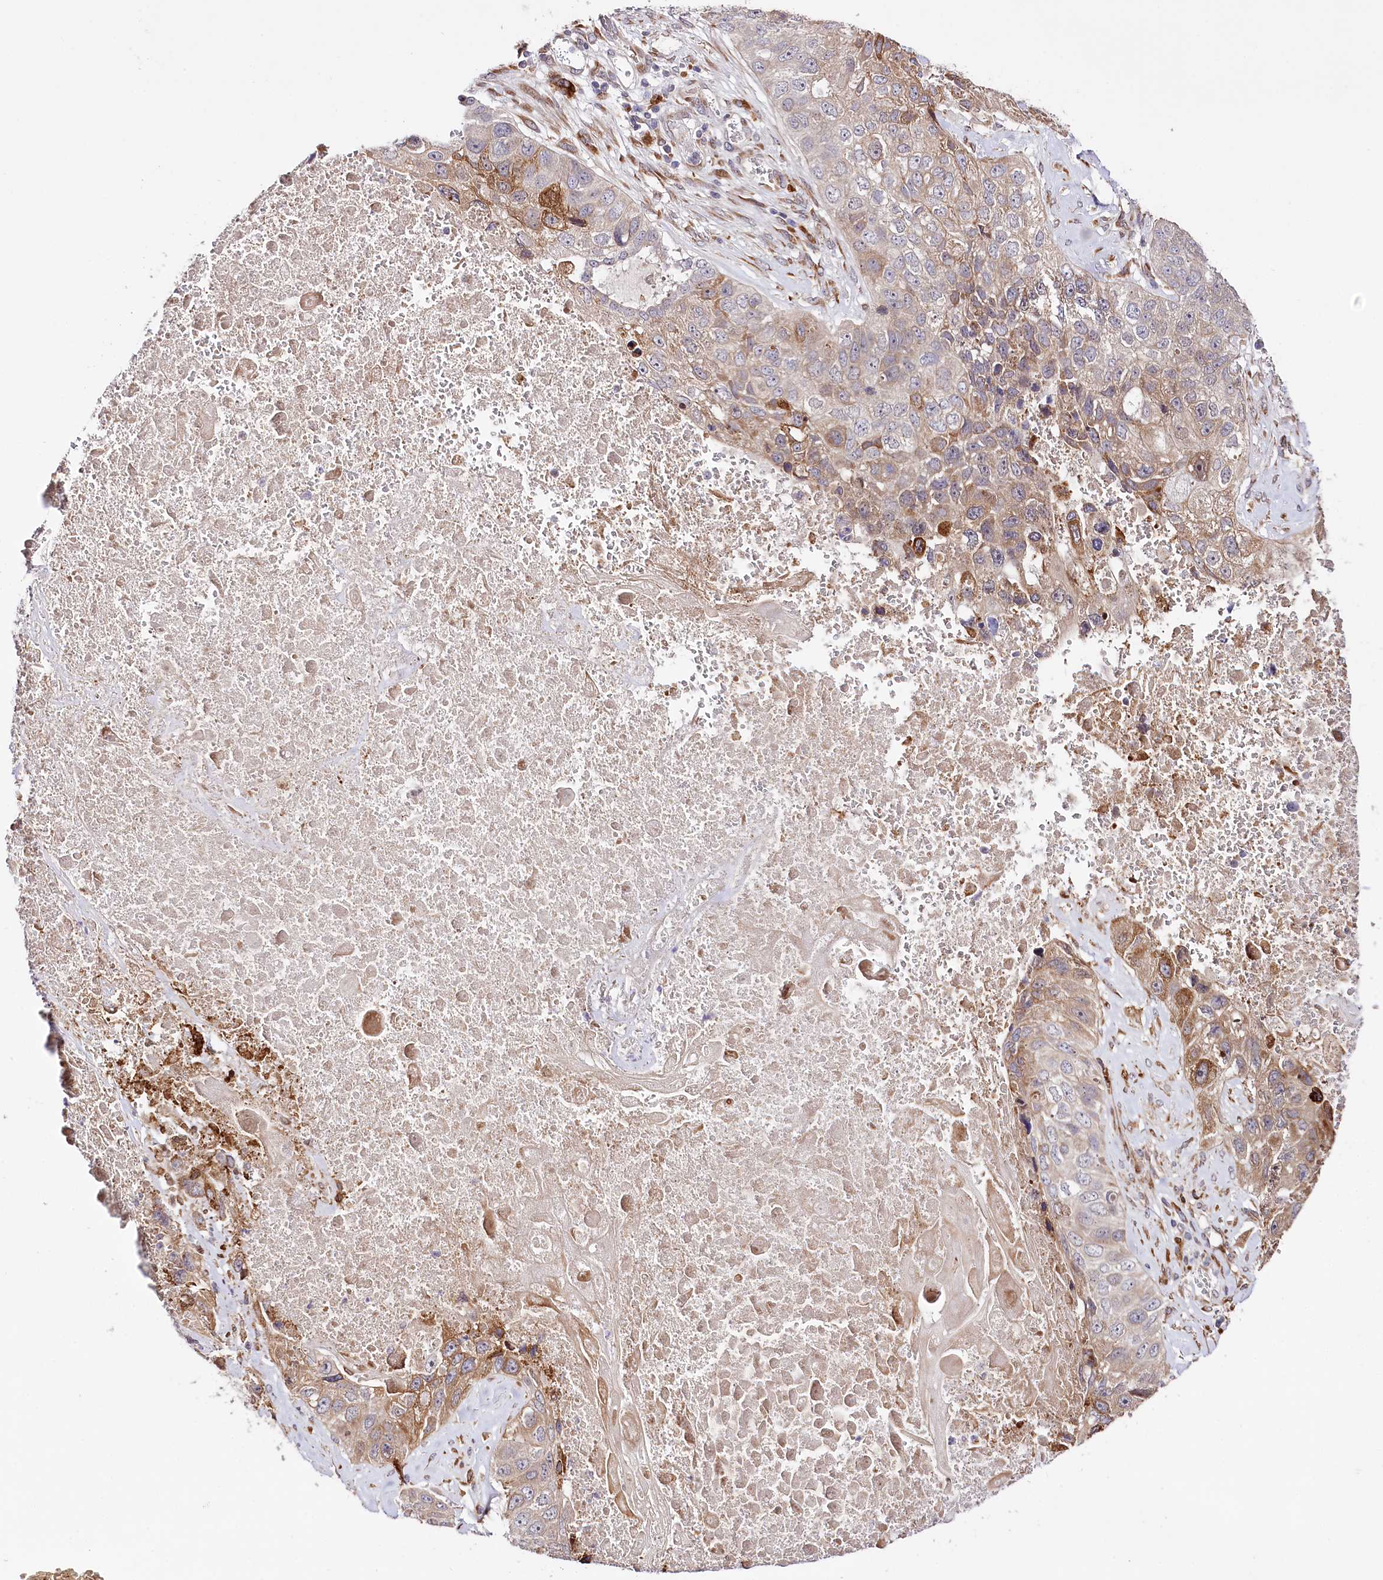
{"staining": {"intensity": "moderate", "quantity": "25%-75%", "location": "cytoplasmic/membranous"}, "tissue": "lung cancer", "cell_type": "Tumor cells", "image_type": "cancer", "snomed": [{"axis": "morphology", "description": "Squamous cell carcinoma, NOS"}, {"axis": "topography", "description": "Lung"}], "caption": "Lung squamous cell carcinoma stained with a protein marker reveals moderate staining in tumor cells.", "gene": "CUTC", "patient": {"sex": "male", "age": 61}}